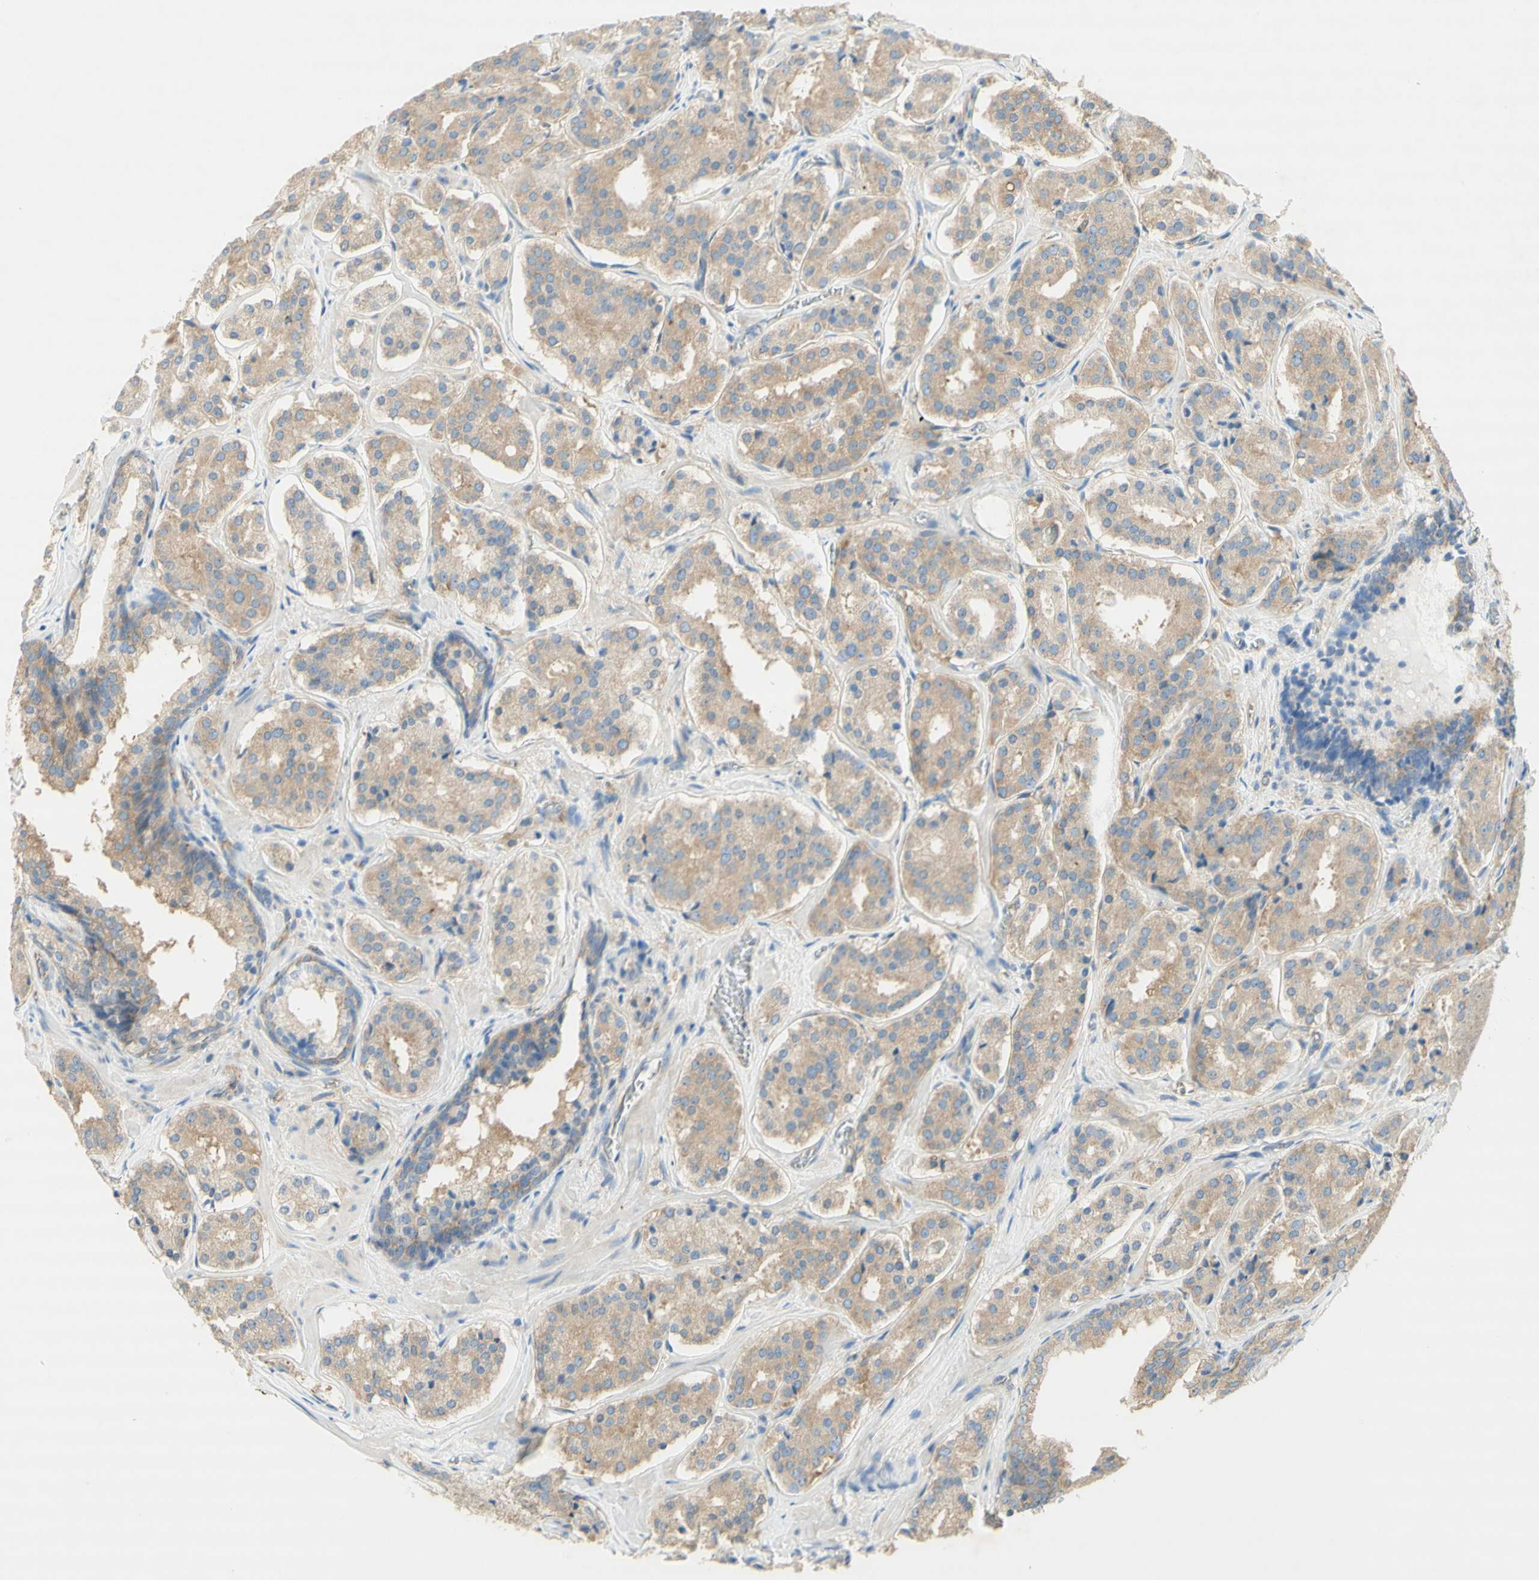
{"staining": {"intensity": "weak", "quantity": ">75%", "location": "cytoplasmic/membranous"}, "tissue": "prostate cancer", "cell_type": "Tumor cells", "image_type": "cancer", "snomed": [{"axis": "morphology", "description": "Adenocarcinoma, High grade"}, {"axis": "topography", "description": "Prostate"}], "caption": "Brown immunohistochemical staining in human prostate cancer displays weak cytoplasmic/membranous expression in approximately >75% of tumor cells.", "gene": "DYNC1H1", "patient": {"sex": "male", "age": 60}}